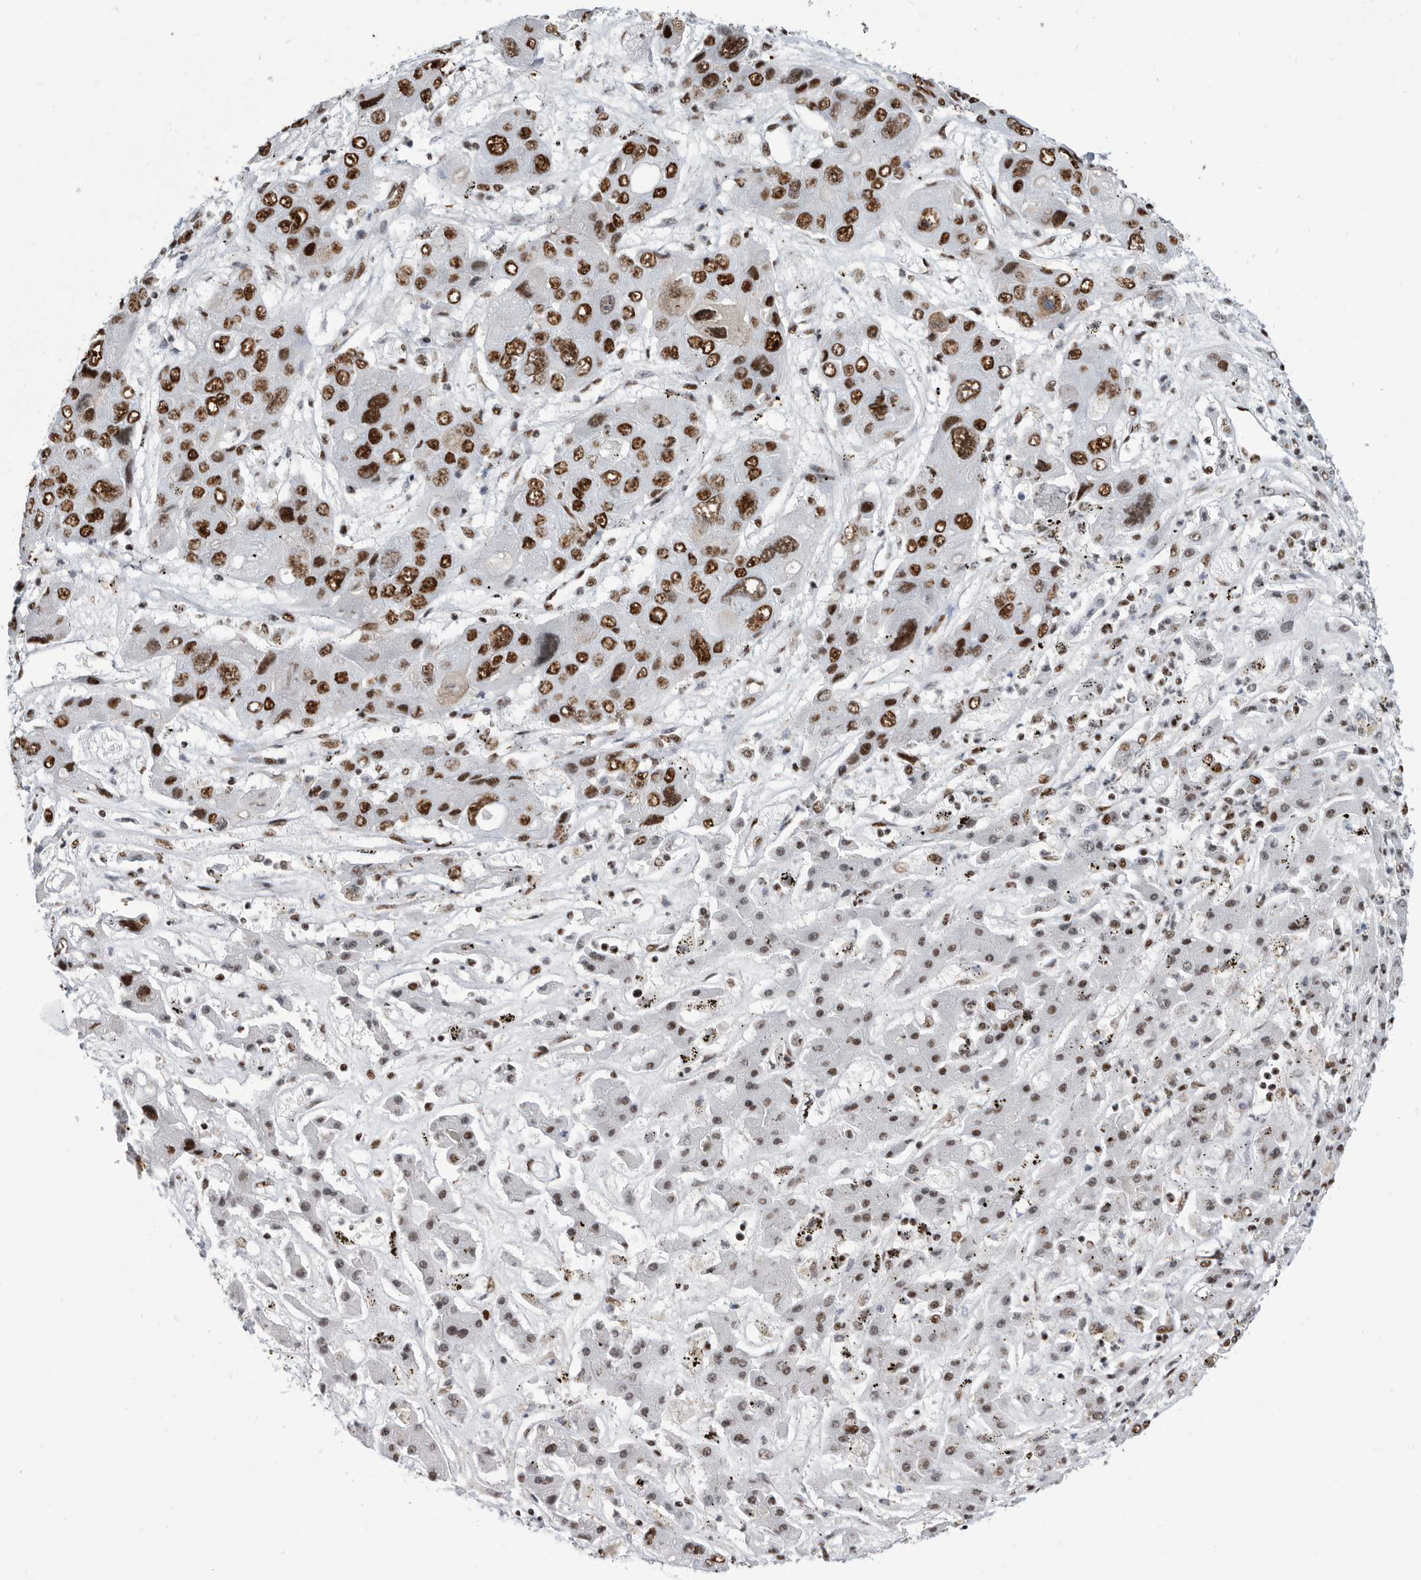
{"staining": {"intensity": "strong", "quantity": ">75%", "location": "nuclear"}, "tissue": "liver cancer", "cell_type": "Tumor cells", "image_type": "cancer", "snomed": [{"axis": "morphology", "description": "Cholangiocarcinoma"}, {"axis": "topography", "description": "Liver"}], "caption": "Strong nuclear staining is identified in about >75% of tumor cells in liver cancer.", "gene": "SF3A1", "patient": {"sex": "male", "age": 67}}